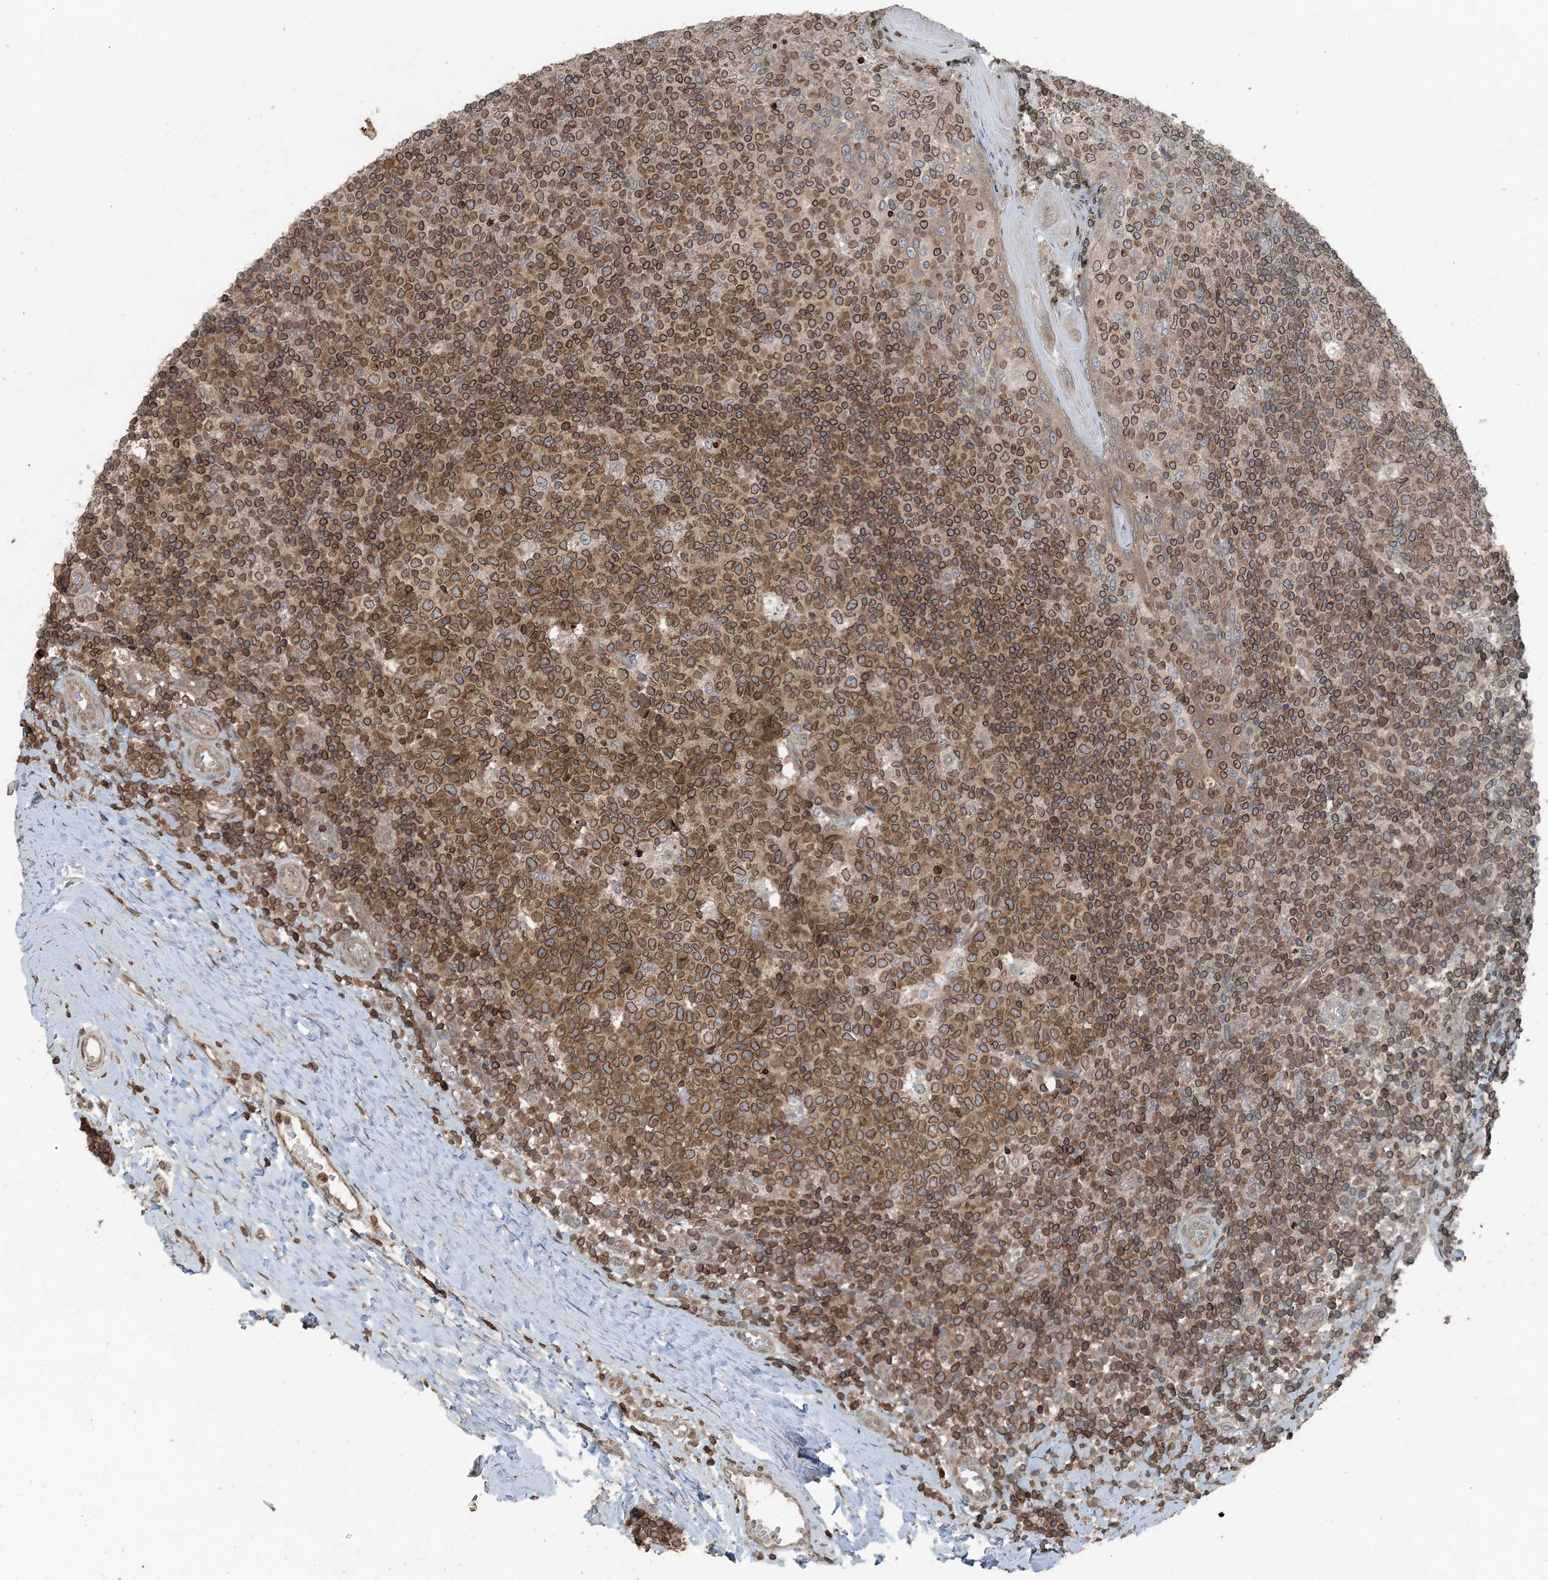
{"staining": {"intensity": "moderate", "quantity": ">75%", "location": "cytoplasmic/membranous,nuclear"}, "tissue": "tonsil", "cell_type": "Germinal center cells", "image_type": "normal", "snomed": [{"axis": "morphology", "description": "Normal tissue, NOS"}, {"axis": "topography", "description": "Tonsil"}], "caption": "Immunohistochemical staining of normal human tonsil demonstrates medium levels of moderate cytoplasmic/membranous,nuclear positivity in approximately >75% of germinal center cells.", "gene": "ZFAND2B", "patient": {"sex": "female", "age": 19}}